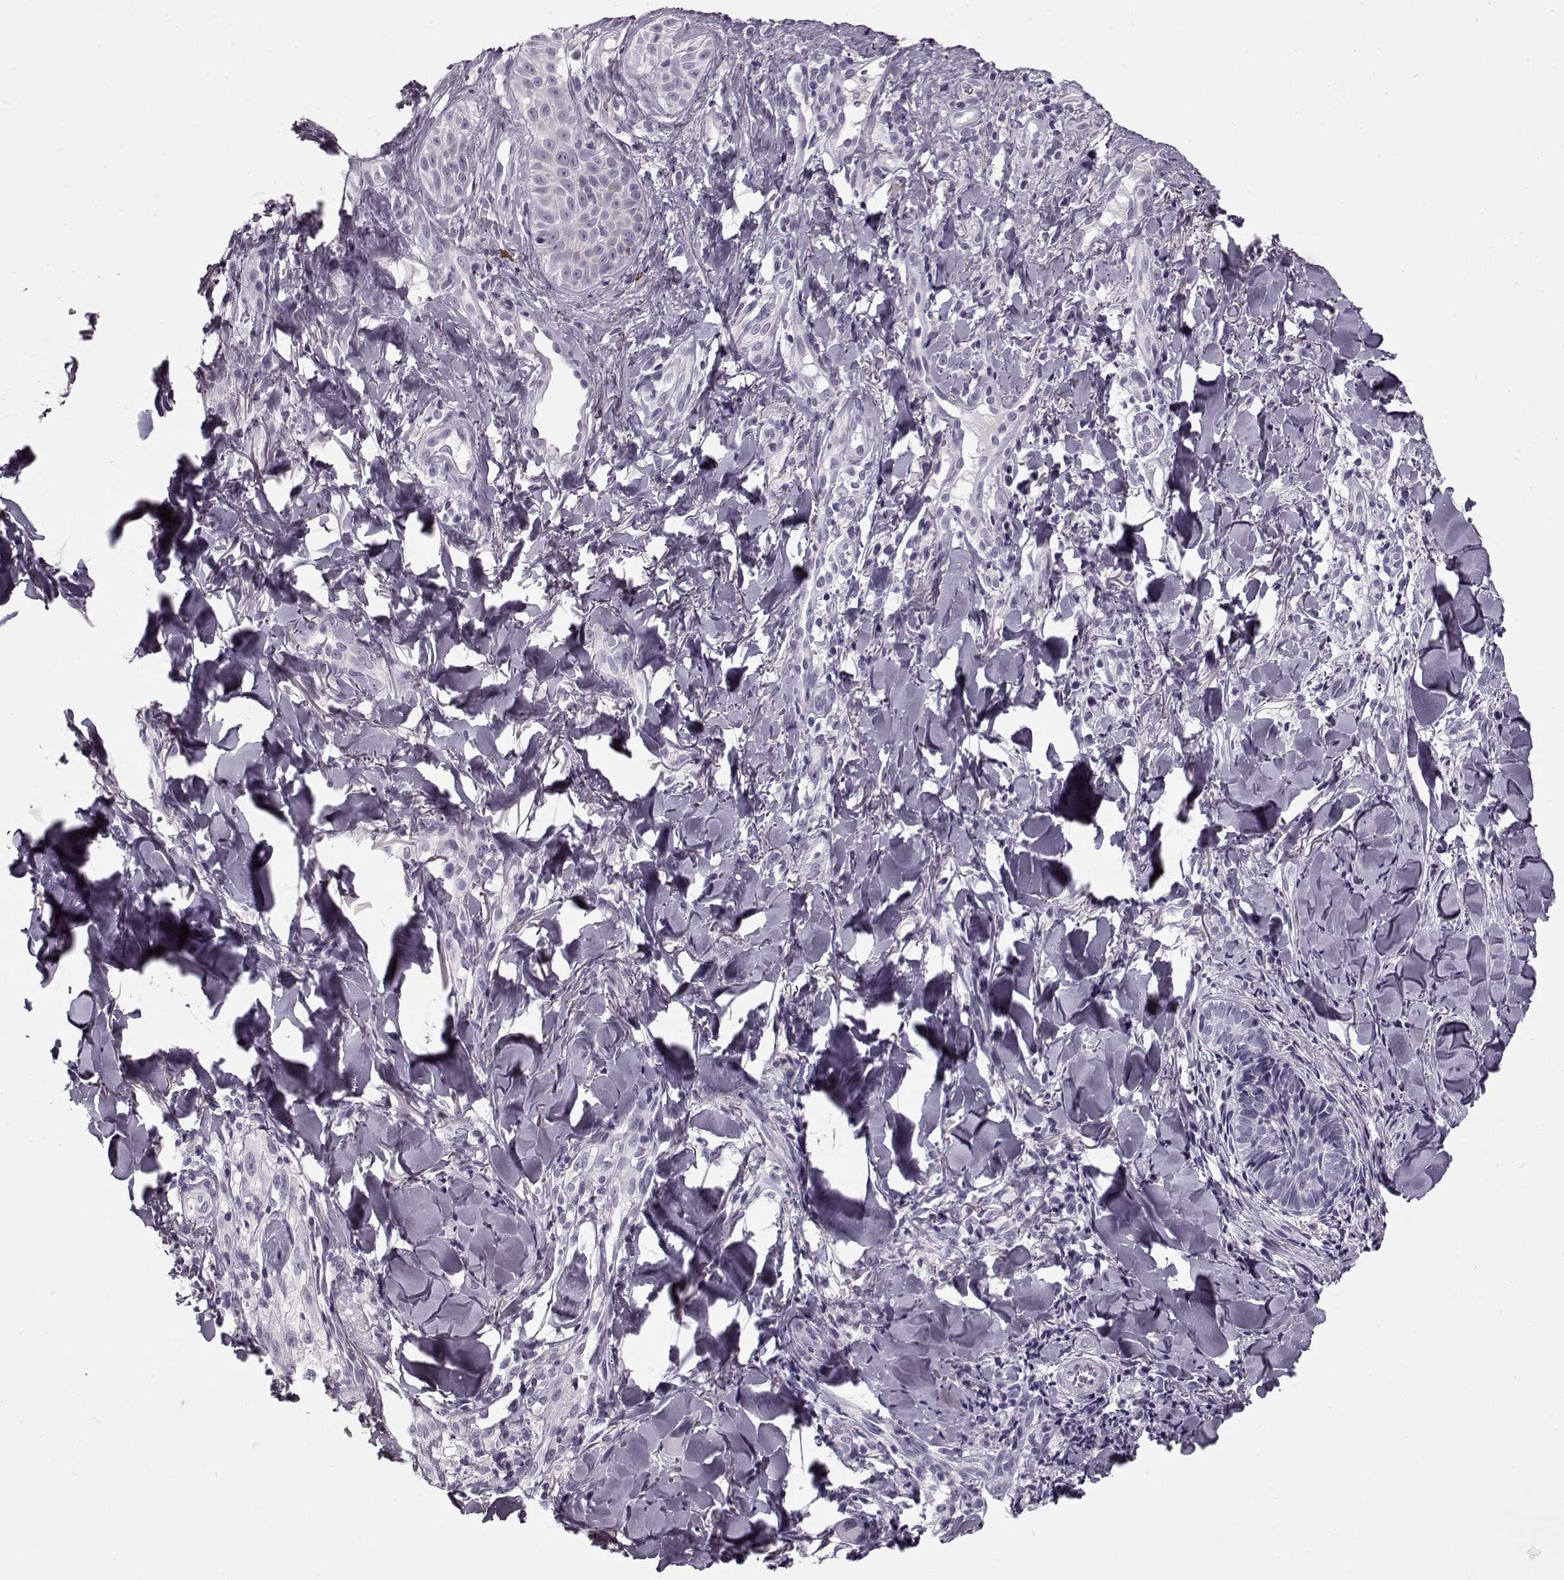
{"staining": {"intensity": "negative", "quantity": "none", "location": "none"}, "tissue": "melanoma", "cell_type": "Tumor cells", "image_type": "cancer", "snomed": [{"axis": "morphology", "description": "Malignant melanoma, NOS"}, {"axis": "topography", "description": "Skin"}], "caption": "The immunohistochemistry photomicrograph has no significant positivity in tumor cells of melanoma tissue.", "gene": "PNMT", "patient": {"sex": "male", "age": 67}}